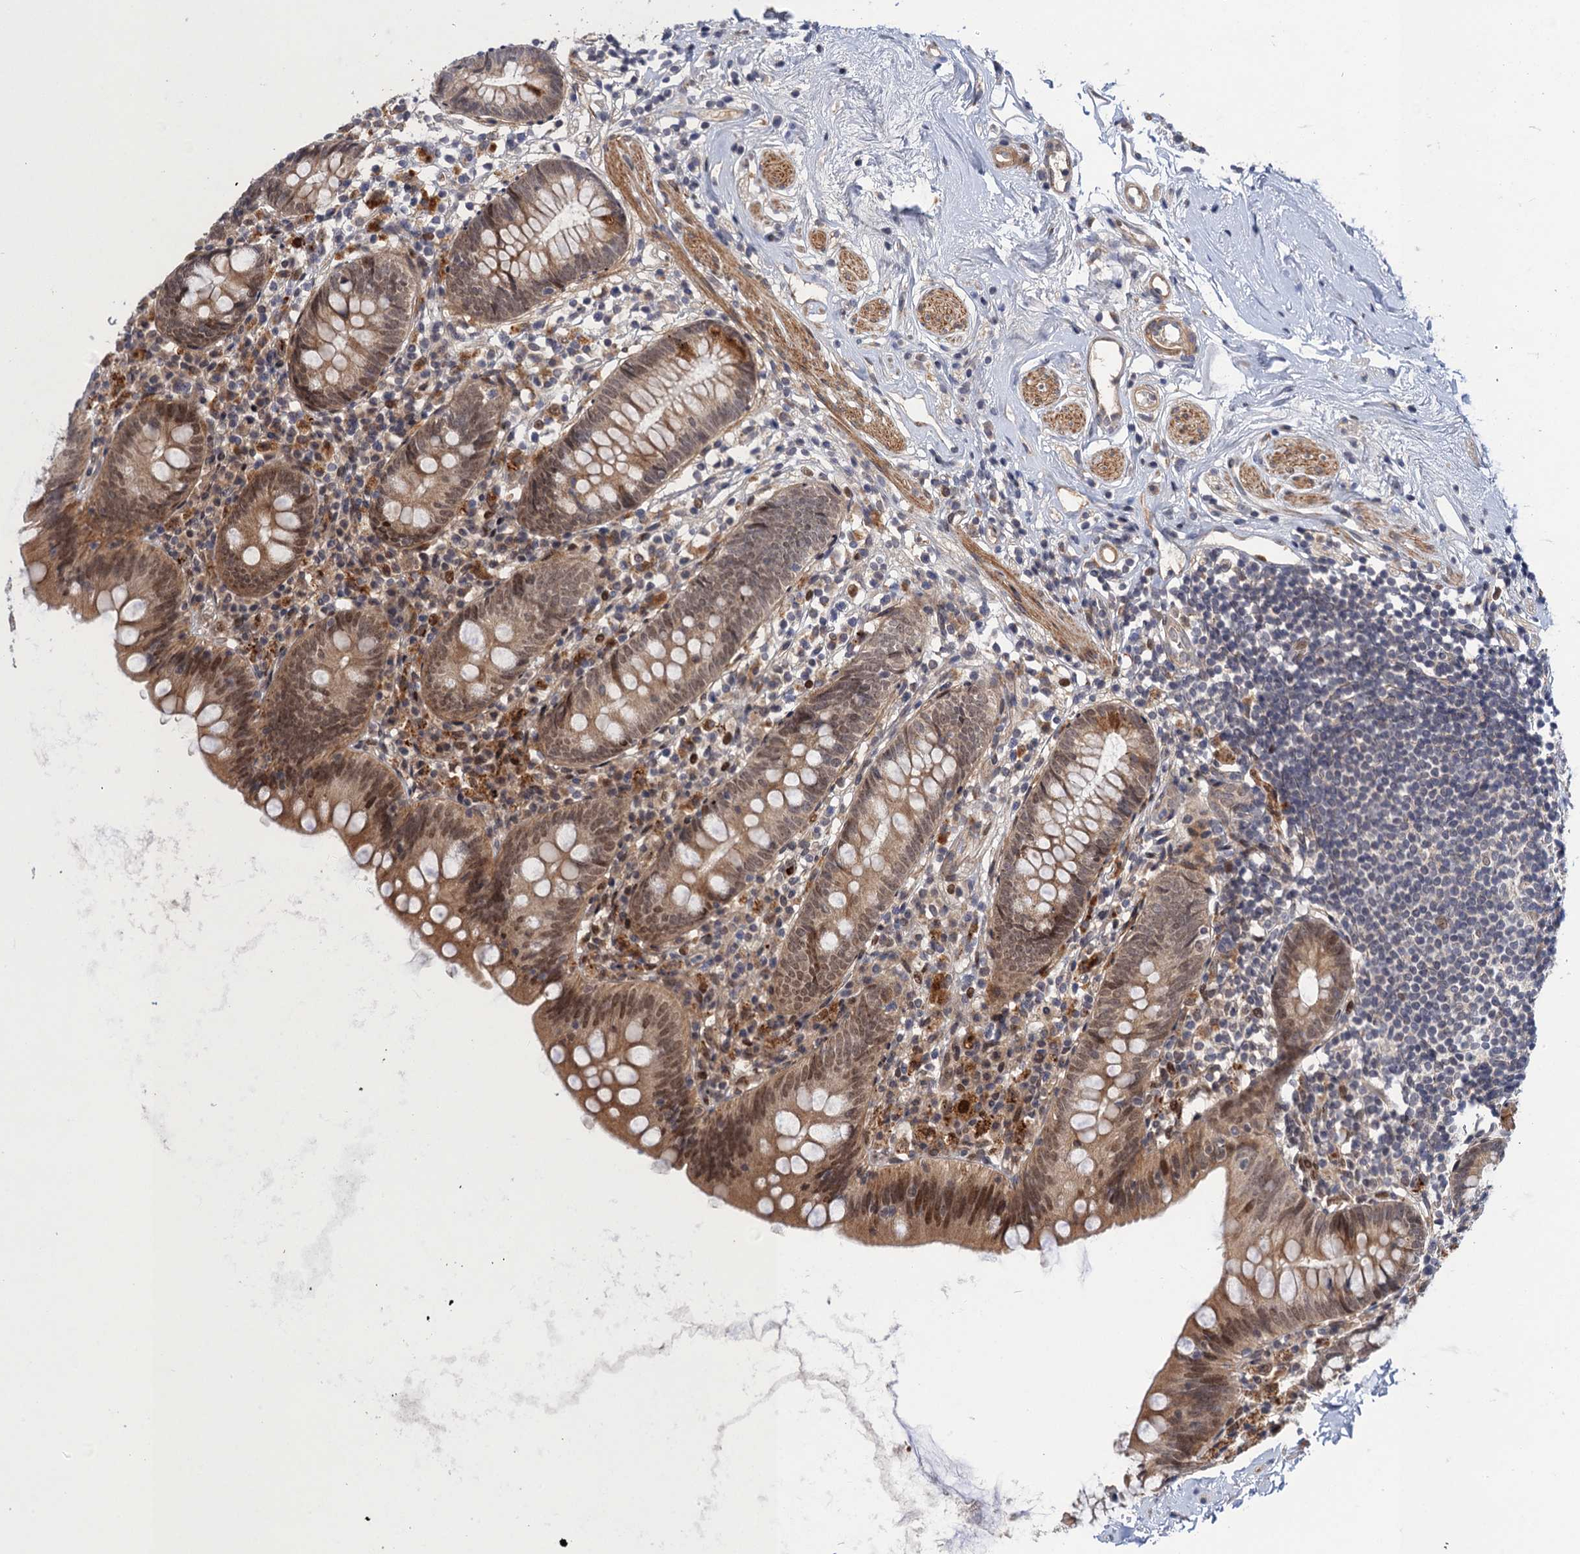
{"staining": {"intensity": "moderate", "quantity": ">75%", "location": "cytoplasmic/membranous,nuclear"}, "tissue": "appendix", "cell_type": "Glandular cells", "image_type": "normal", "snomed": [{"axis": "morphology", "description": "Normal tissue, NOS"}, {"axis": "topography", "description": "Appendix"}], "caption": "High-magnification brightfield microscopy of normal appendix stained with DAB (brown) and counterstained with hematoxylin (blue). glandular cells exhibit moderate cytoplasmic/membranous,nuclear staining is identified in approximately>75% of cells. Nuclei are stained in blue.", "gene": "NEK8", "patient": {"sex": "female", "age": 62}}